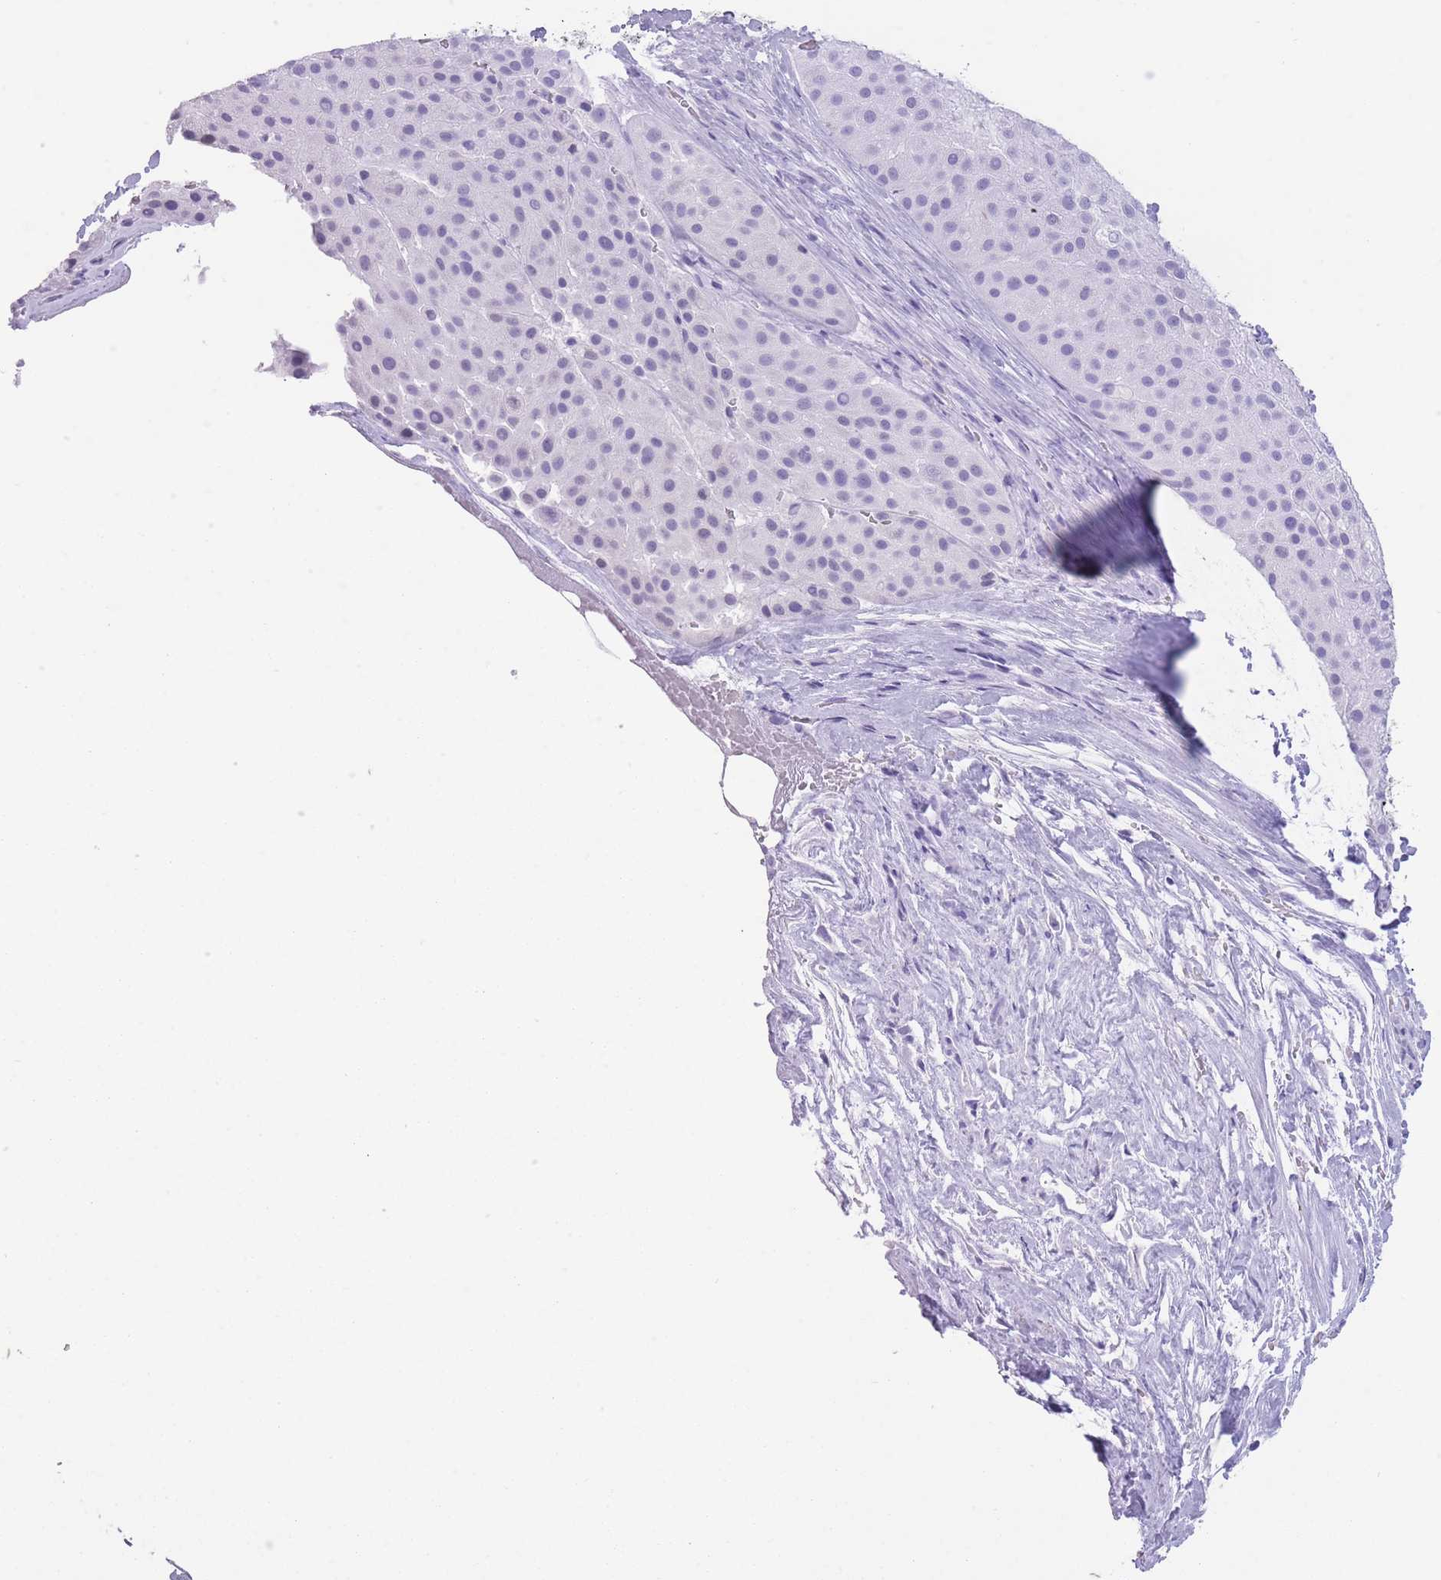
{"staining": {"intensity": "negative", "quantity": "none", "location": "none"}, "tissue": "melanoma", "cell_type": "Tumor cells", "image_type": "cancer", "snomed": [{"axis": "morphology", "description": "Malignant melanoma, Metastatic site"}, {"axis": "topography", "description": "Smooth muscle"}], "caption": "A photomicrograph of human melanoma is negative for staining in tumor cells.", "gene": "OR4F21", "patient": {"sex": "male", "age": 41}}